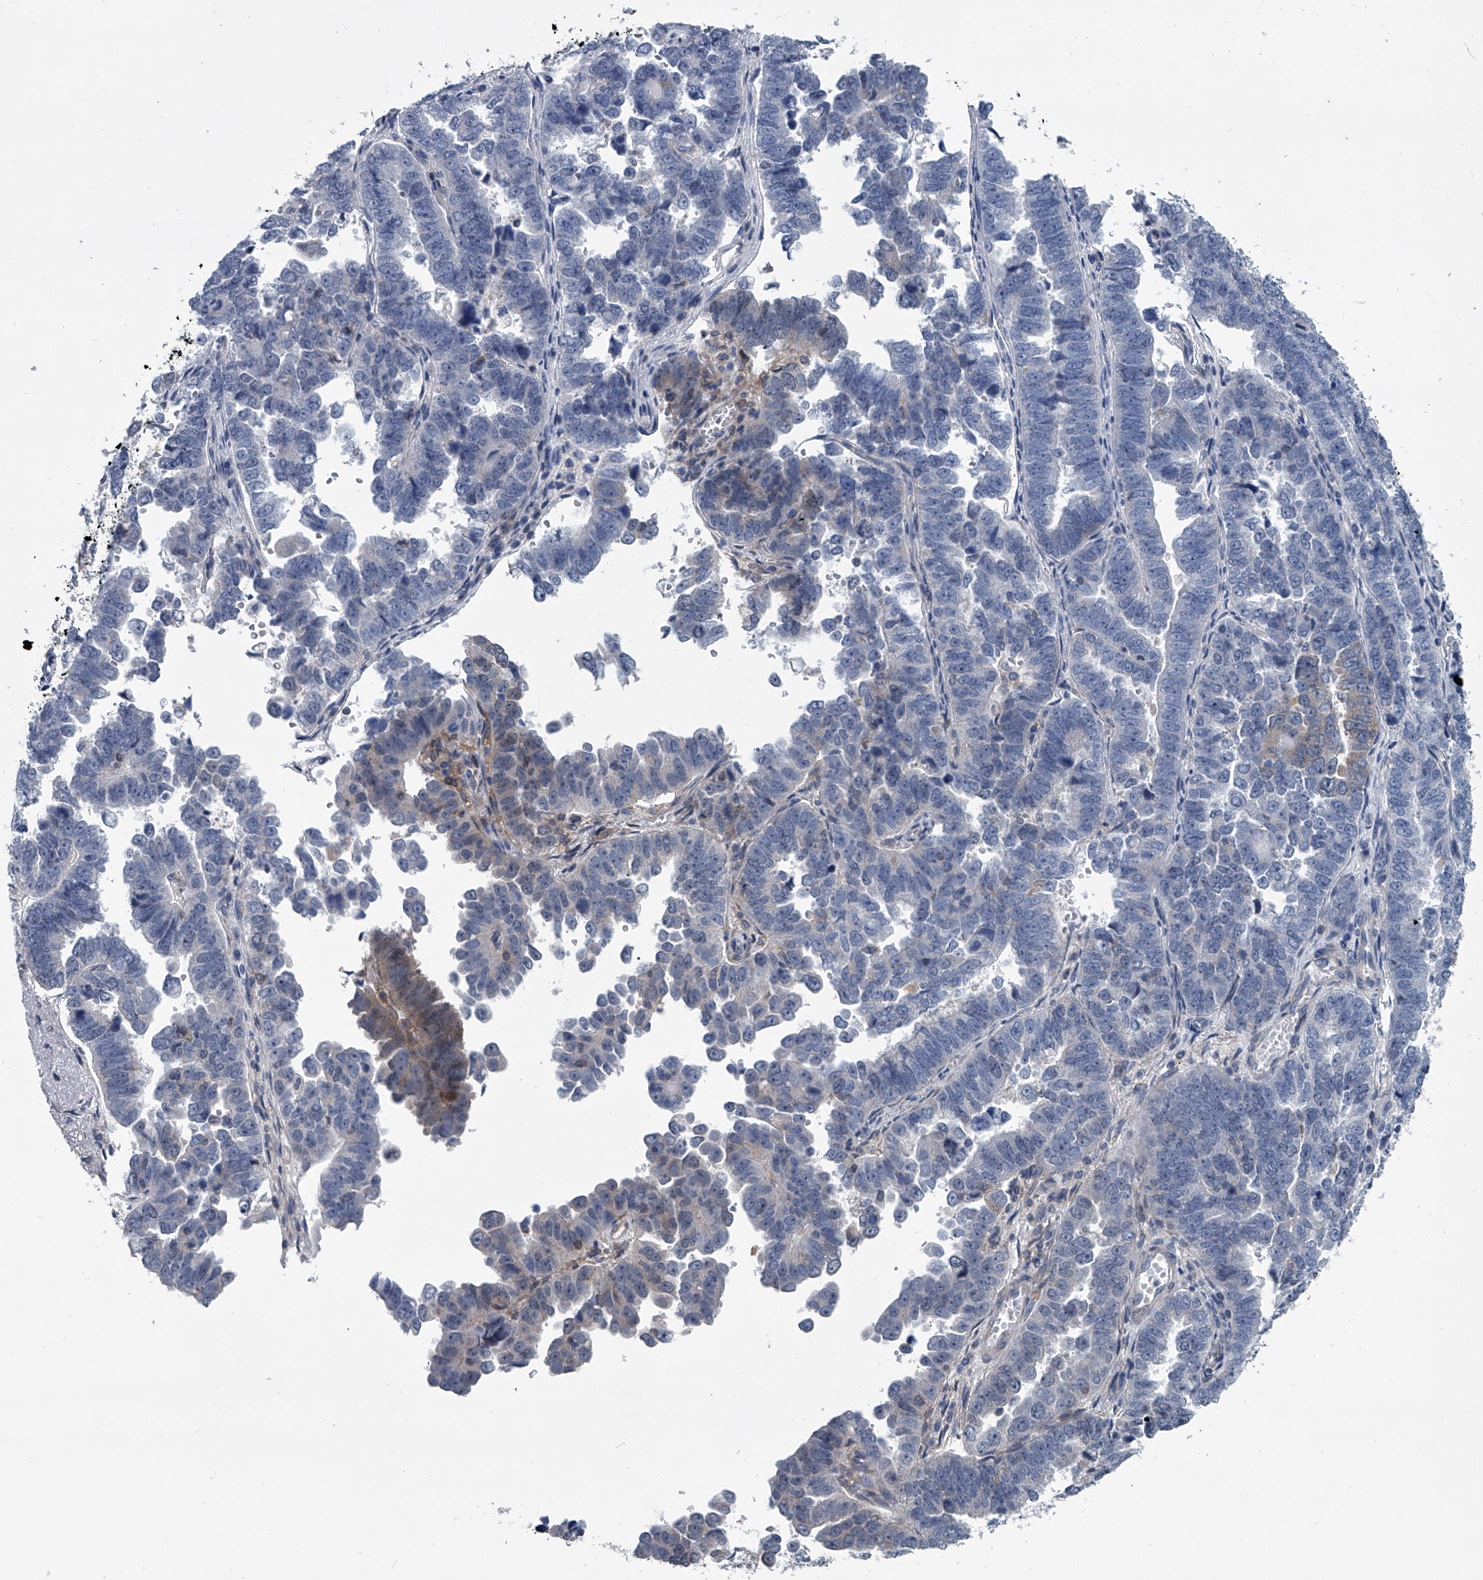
{"staining": {"intensity": "negative", "quantity": "none", "location": "none"}, "tissue": "endometrial cancer", "cell_type": "Tumor cells", "image_type": "cancer", "snomed": [{"axis": "morphology", "description": "Adenocarcinoma, NOS"}, {"axis": "topography", "description": "Endometrium"}], "caption": "Immunohistochemical staining of human endometrial cancer (adenocarcinoma) displays no significant positivity in tumor cells.", "gene": "PPP2R5D", "patient": {"sex": "female", "age": 75}}